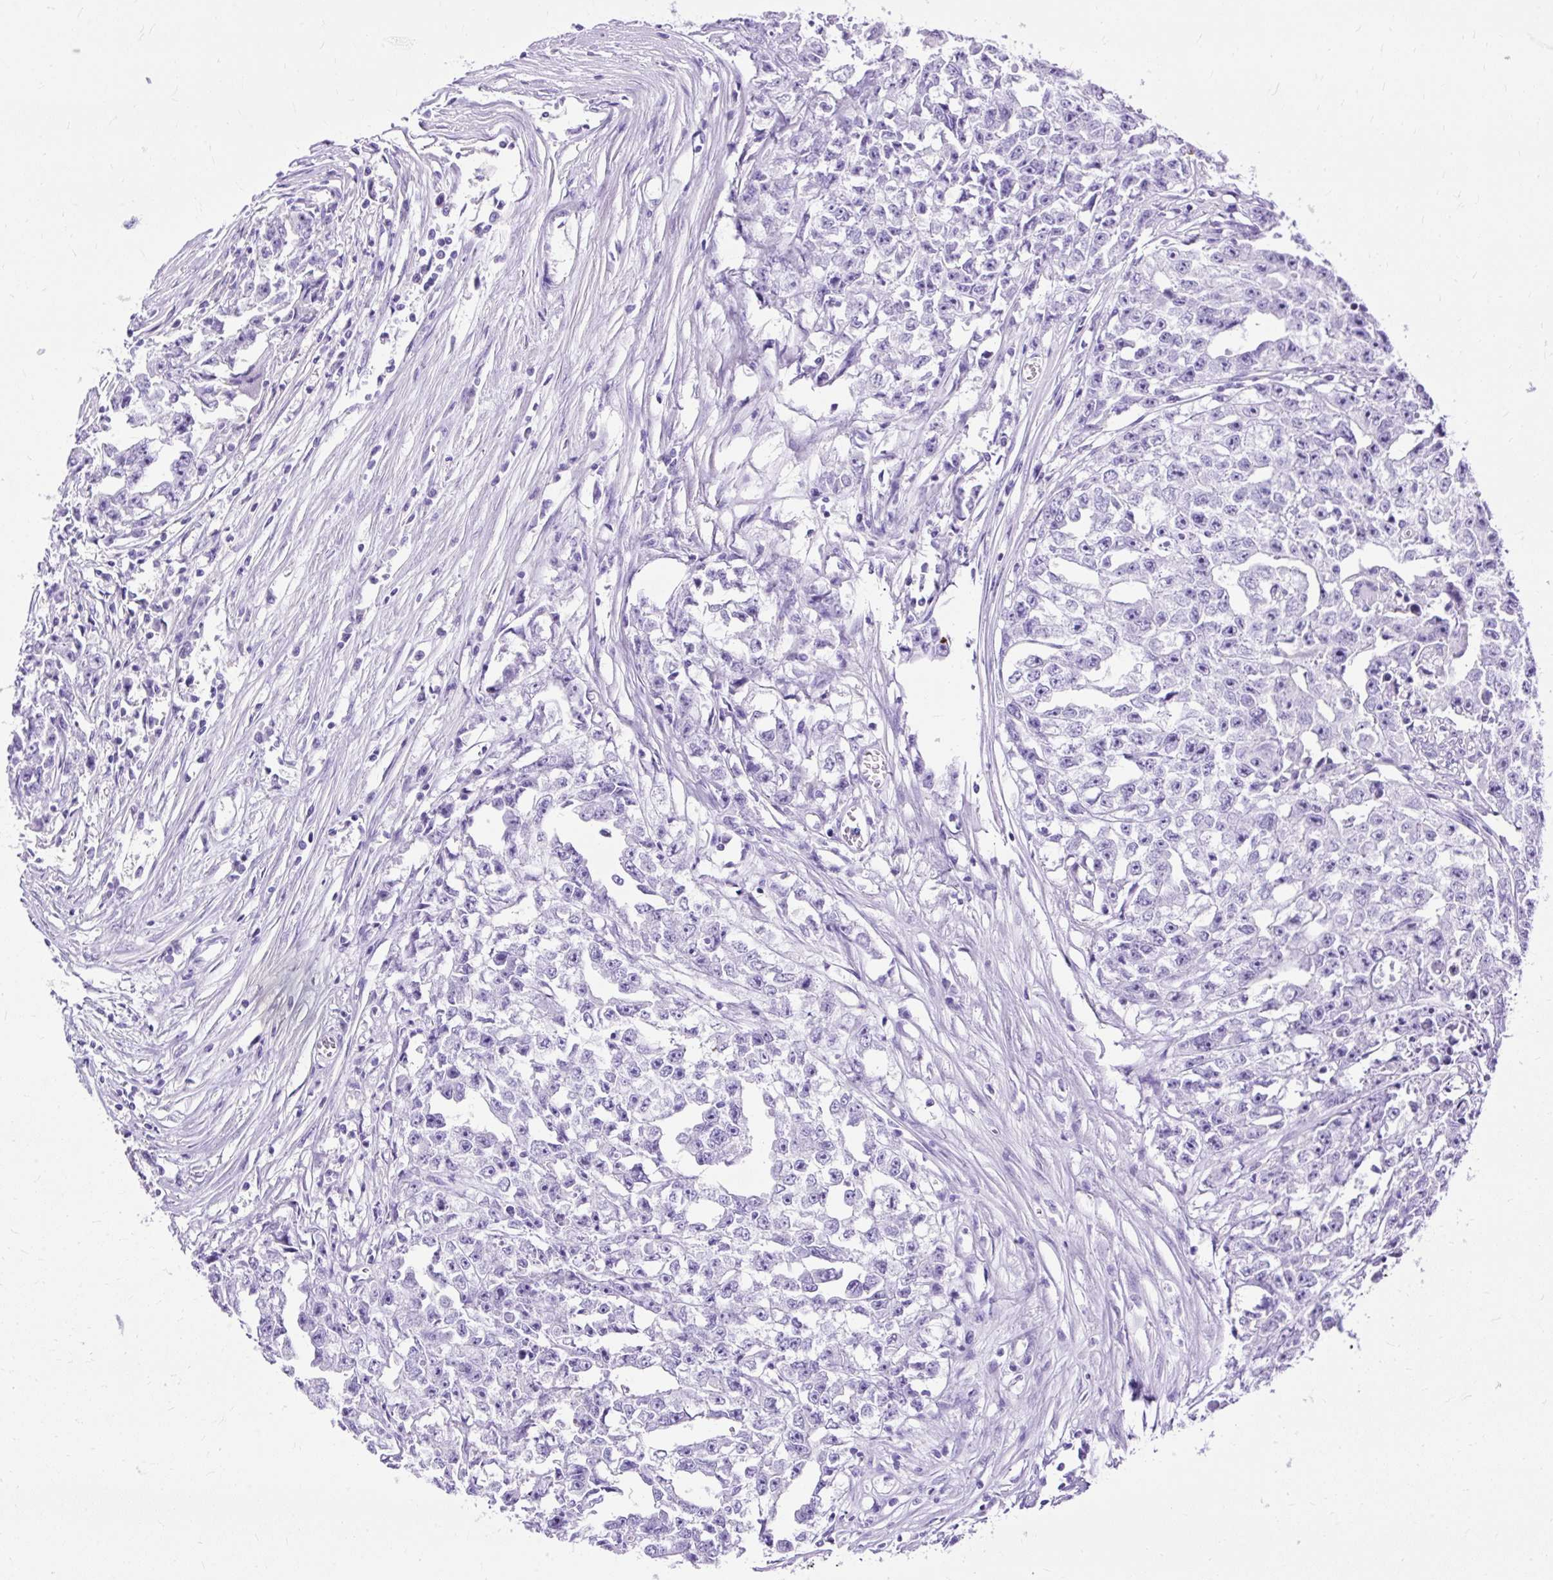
{"staining": {"intensity": "negative", "quantity": "none", "location": "none"}, "tissue": "testis cancer", "cell_type": "Tumor cells", "image_type": "cancer", "snomed": [{"axis": "morphology", "description": "Seminoma, NOS"}, {"axis": "morphology", "description": "Carcinoma, Embryonal, NOS"}, {"axis": "topography", "description": "Testis"}], "caption": "A histopathology image of human testis cancer (embryonal carcinoma) is negative for staining in tumor cells.", "gene": "SLC8A2", "patient": {"sex": "male", "age": 43}}